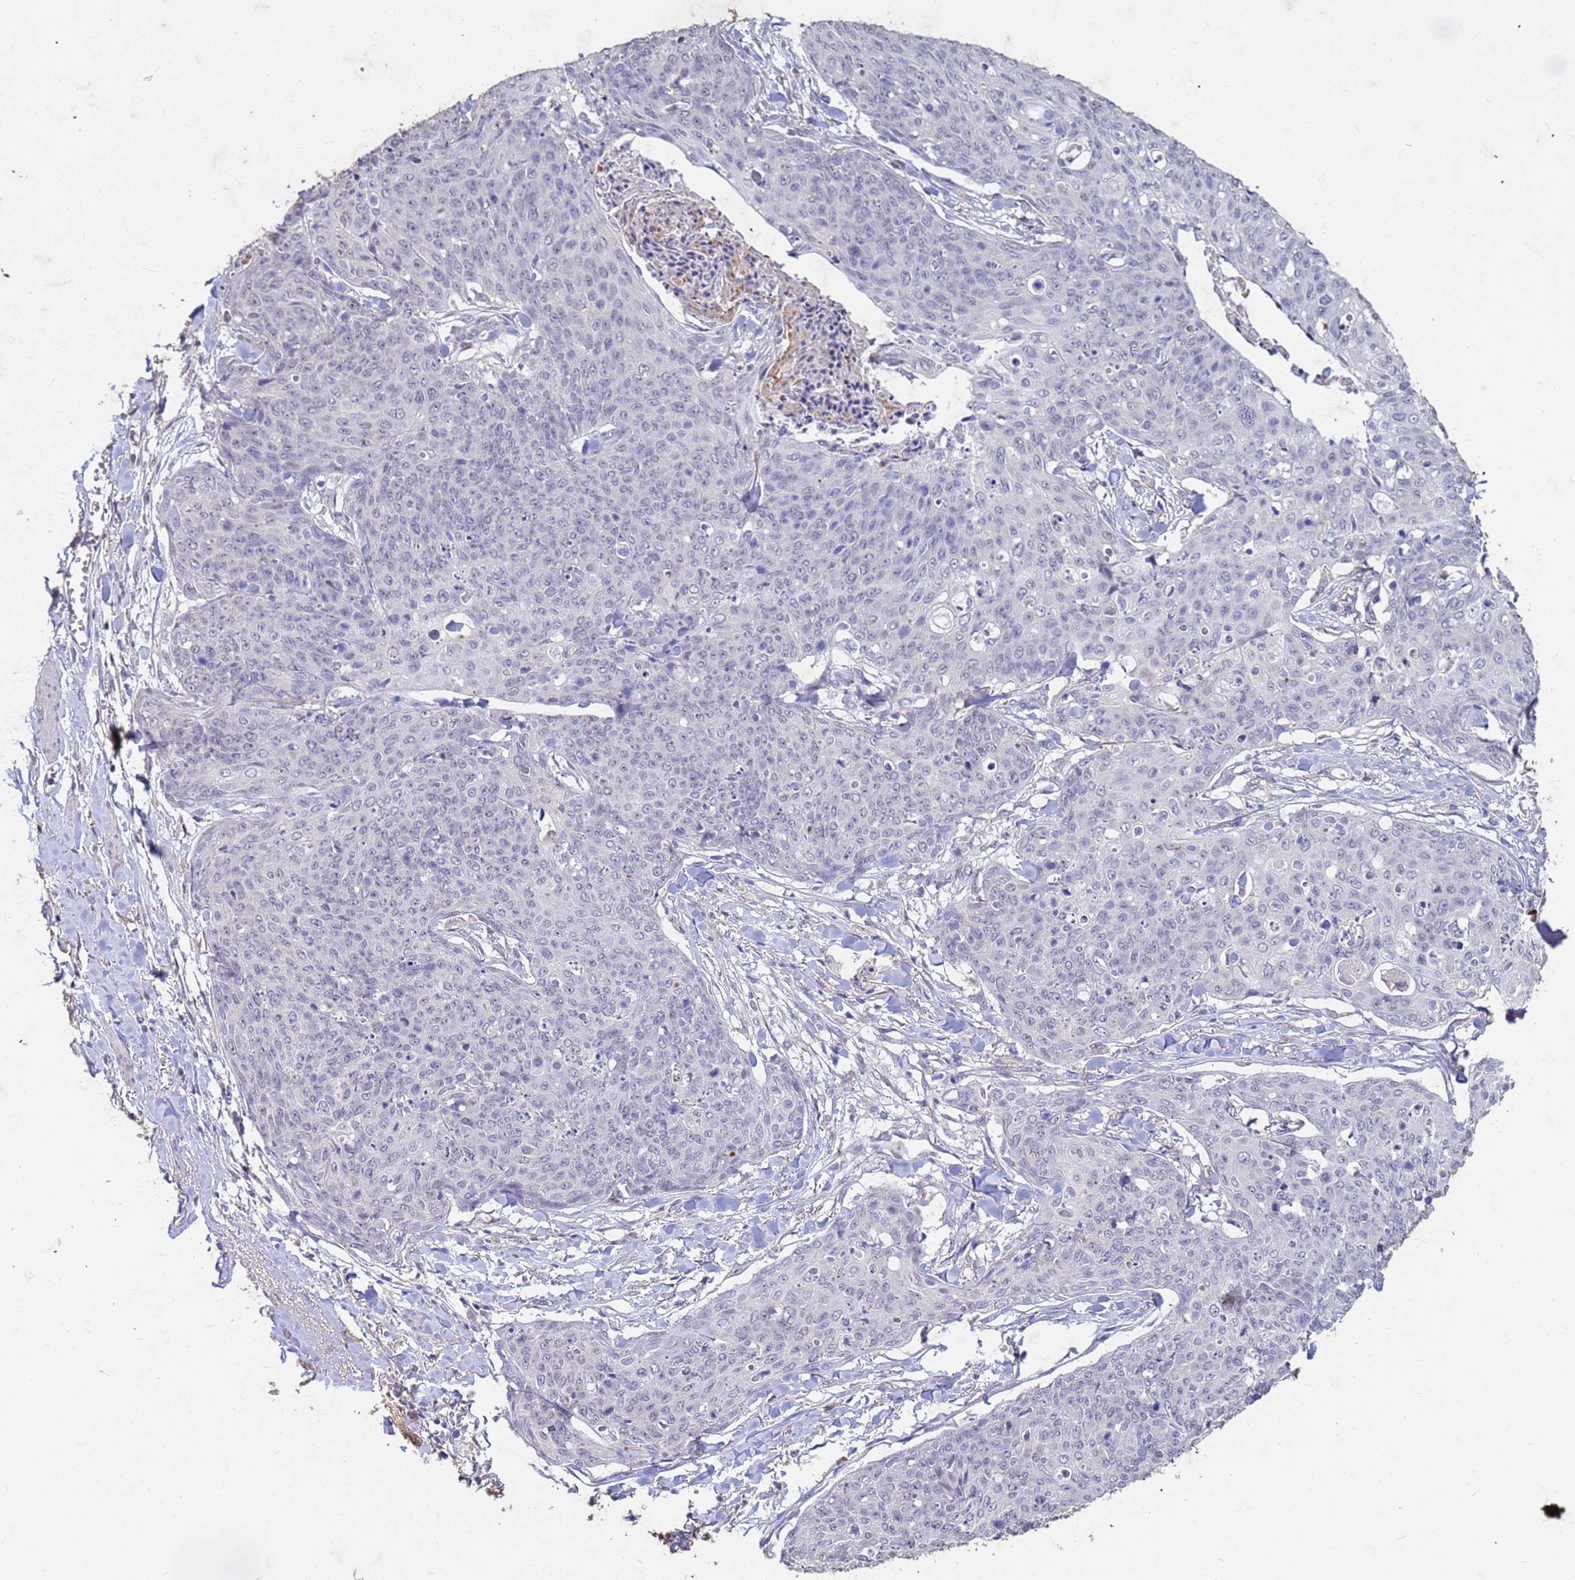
{"staining": {"intensity": "negative", "quantity": "none", "location": "none"}, "tissue": "skin cancer", "cell_type": "Tumor cells", "image_type": "cancer", "snomed": [{"axis": "morphology", "description": "Squamous cell carcinoma, NOS"}, {"axis": "topography", "description": "Skin"}, {"axis": "topography", "description": "Vulva"}], "caption": "Protein analysis of squamous cell carcinoma (skin) displays no significant expression in tumor cells. (Immunohistochemistry, brightfield microscopy, high magnification).", "gene": "SLC25A15", "patient": {"sex": "female", "age": 85}}